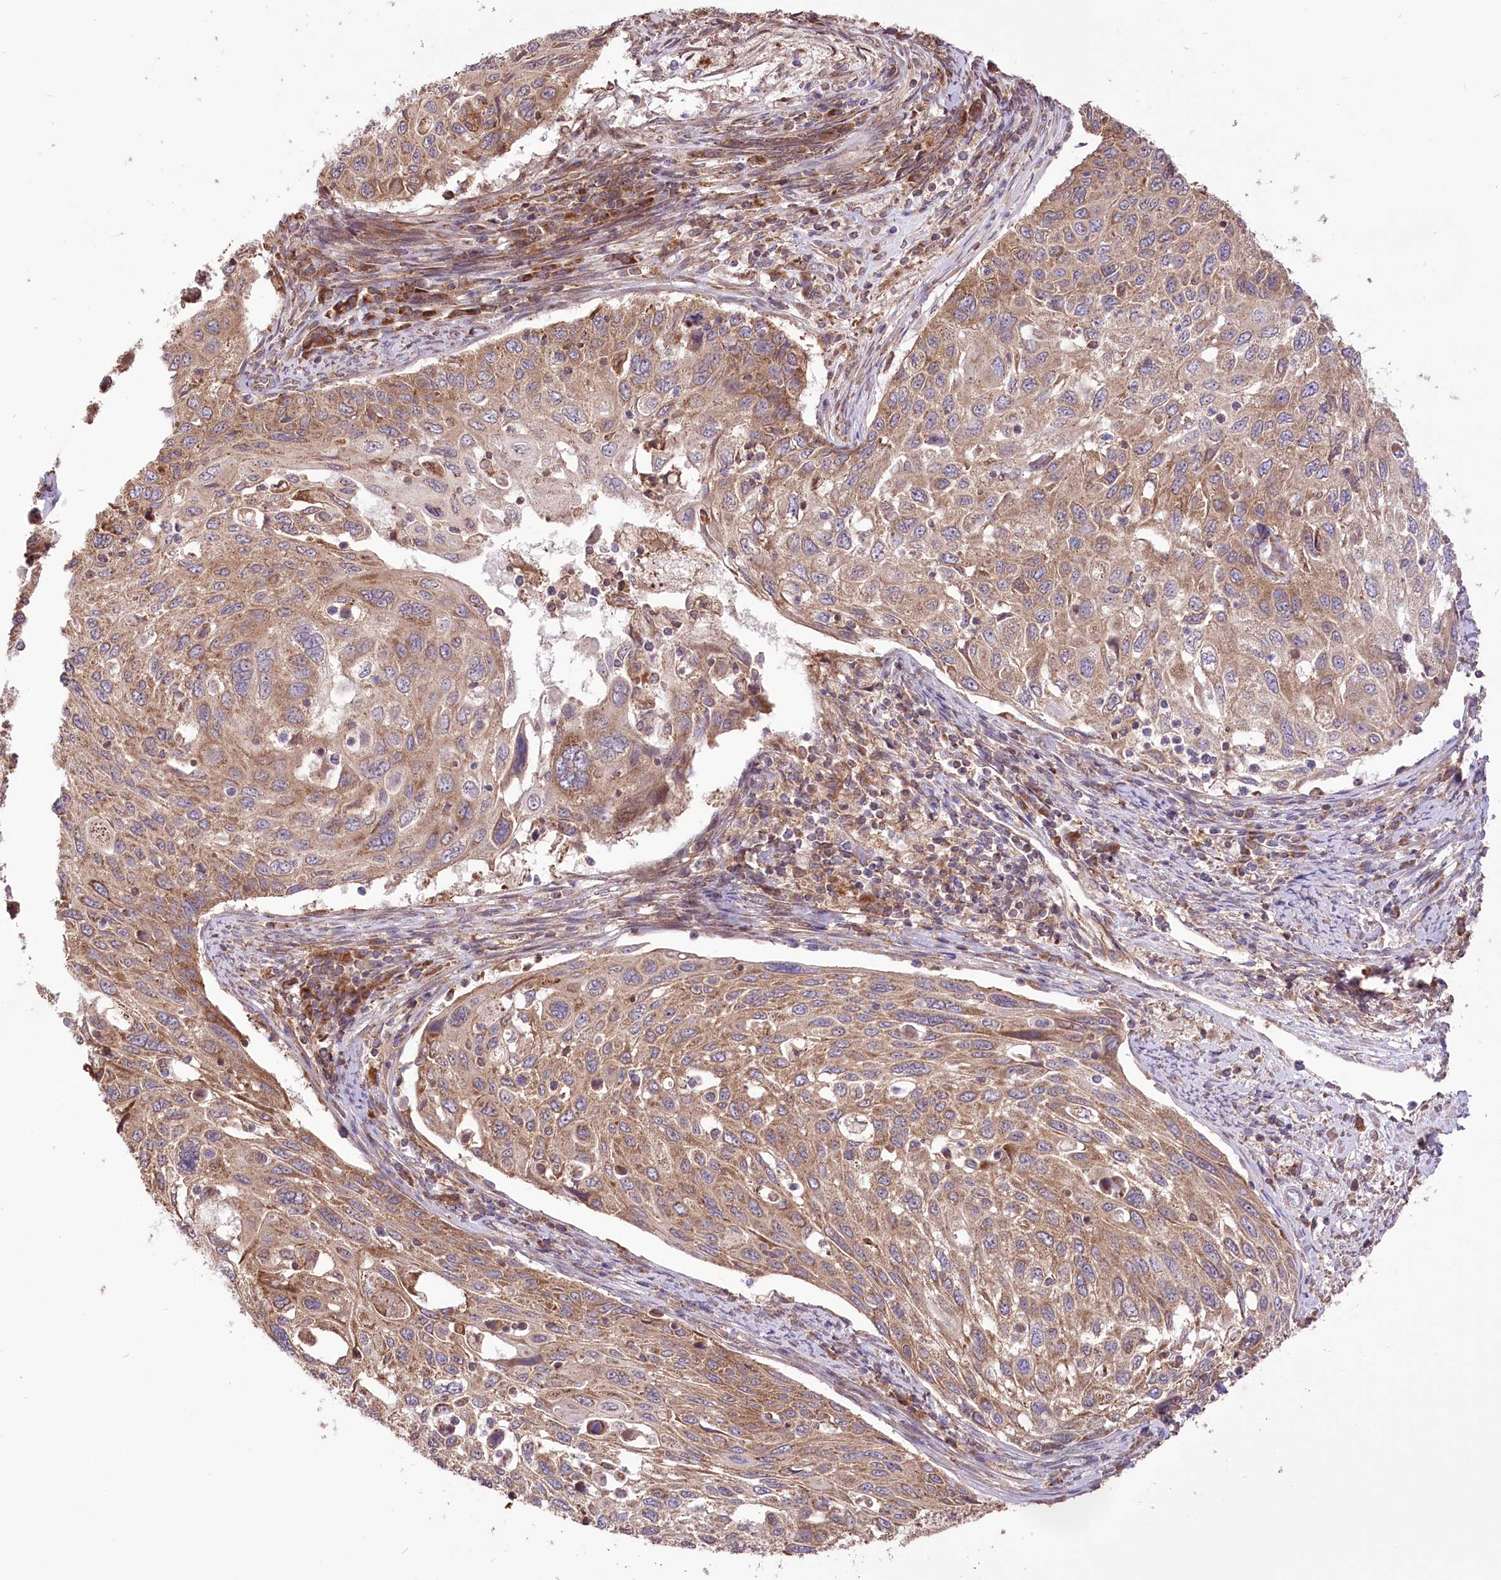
{"staining": {"intensity": "moderate", "quantity": ">75%", "location": "cytoplasmic/membranous"}, "tissue": "cervical cancer", "cell_type": "Tumor cells", "image_type": "cancer", "snomed": [{"axis": "morphology", "description": "Squamous cell carcinoma, NOS"}, {"axis": "topography", "description": "Cervix"}], "caption": "Immunohistochemistry (IHC) (DAB) staining of human cervical squamous cell carcinoma displays moderate cytoplasmic/membranous protein positivity in approximately >75% of tumor cells. (brown staining indicates protein expression, while blue staining denotes nuclei).", "gene": "XYLB", "patient": {"sex": "female", "age": 70}}